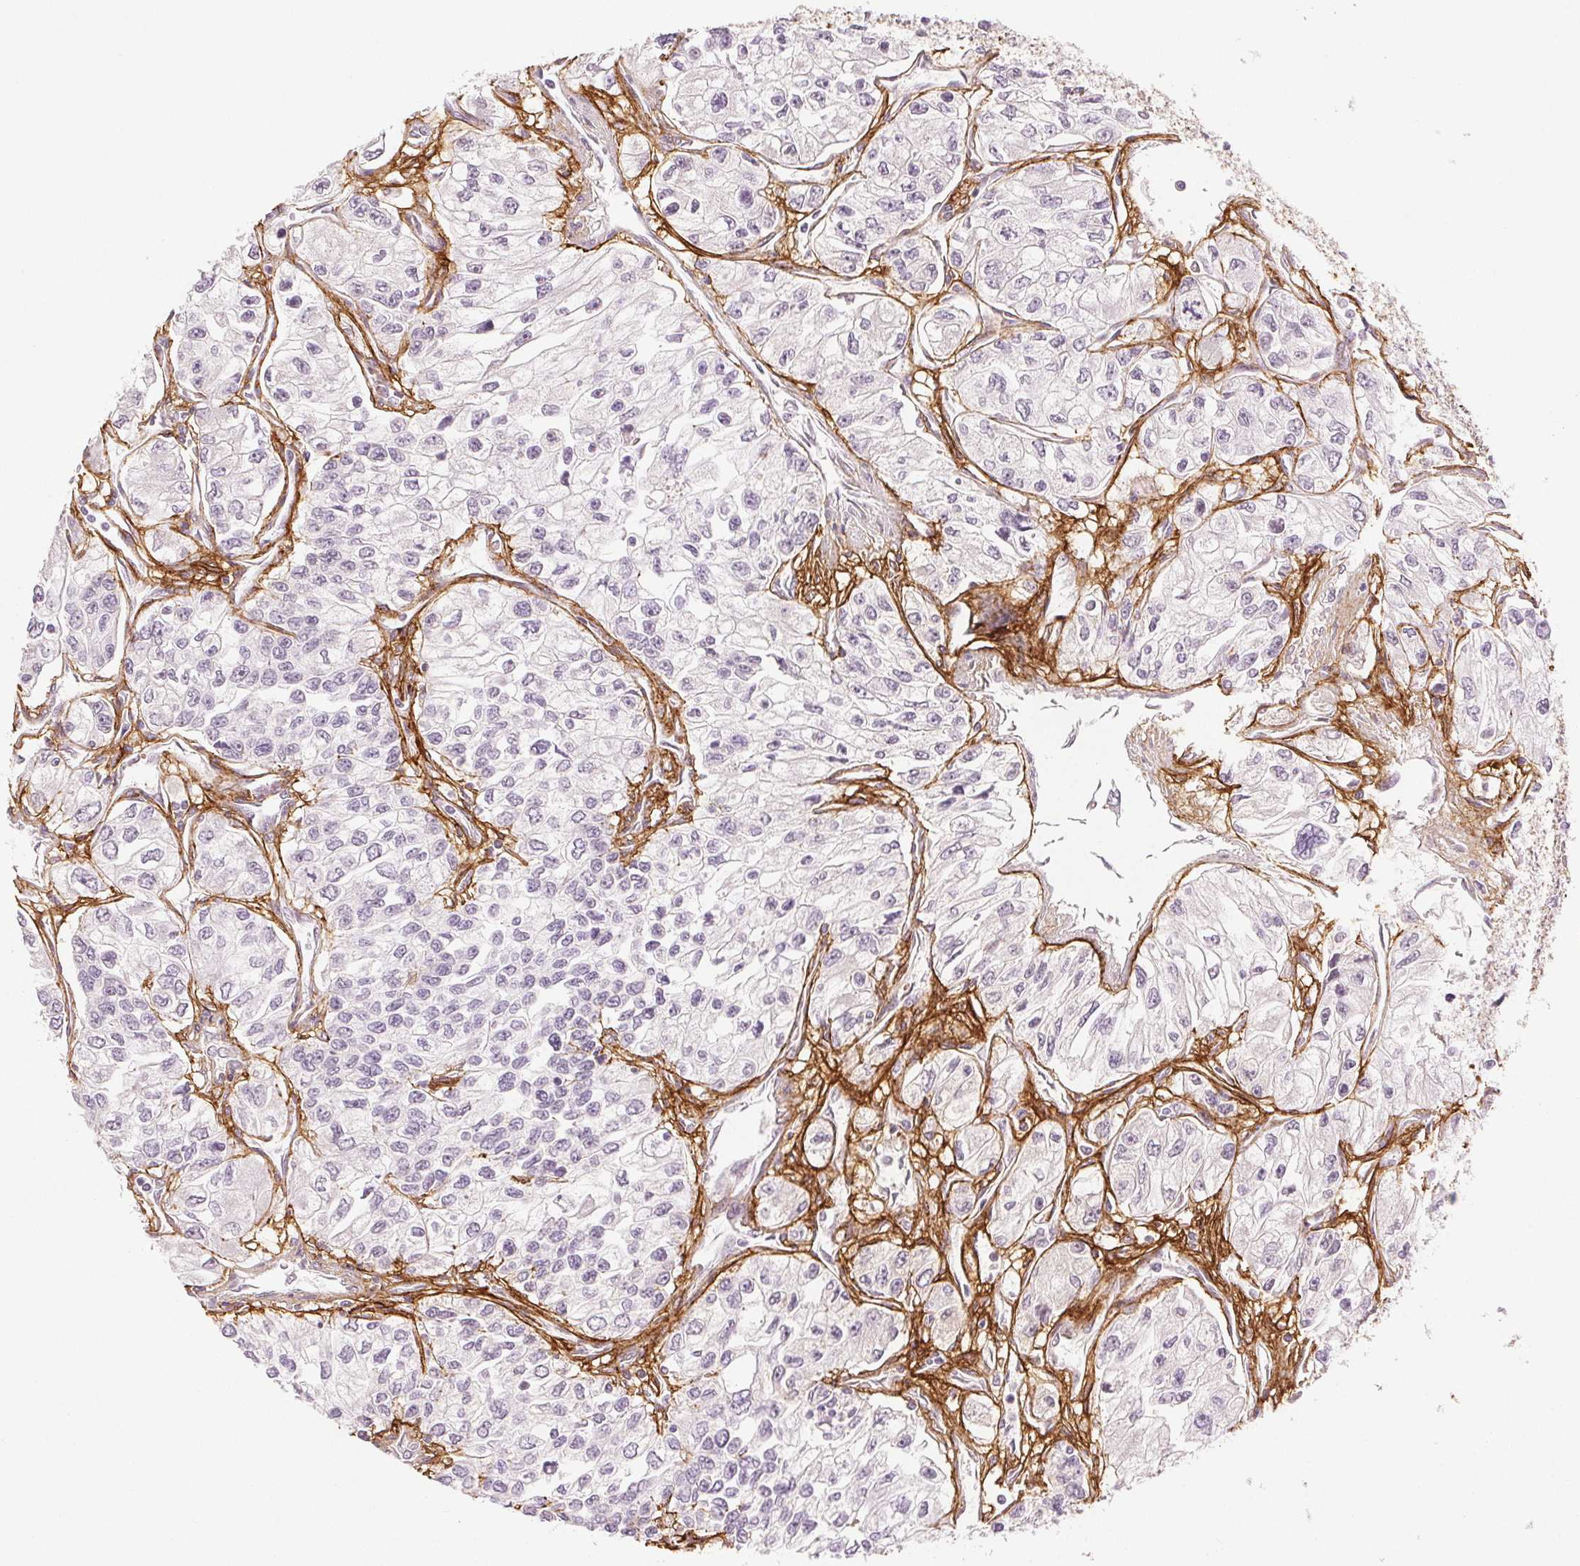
{"staining": {"intensity": "negative", "quantity": "none", "location": "none"}, "tissue": "renal cancer", "cell_type": "Tumor cells", "image_type": "cancer", "snomed": [{"axis": "morphology", "description": "Adenocarcinoma, NOS"}, {"axis": "topography", "description": "Kidney"}], "caption": "Photomicrograph shows no significant protein expression in tumor cells of adenocarcinoma (renal).", "gene": "FBN1", "patient": {"sex": "female", "age": 59}}